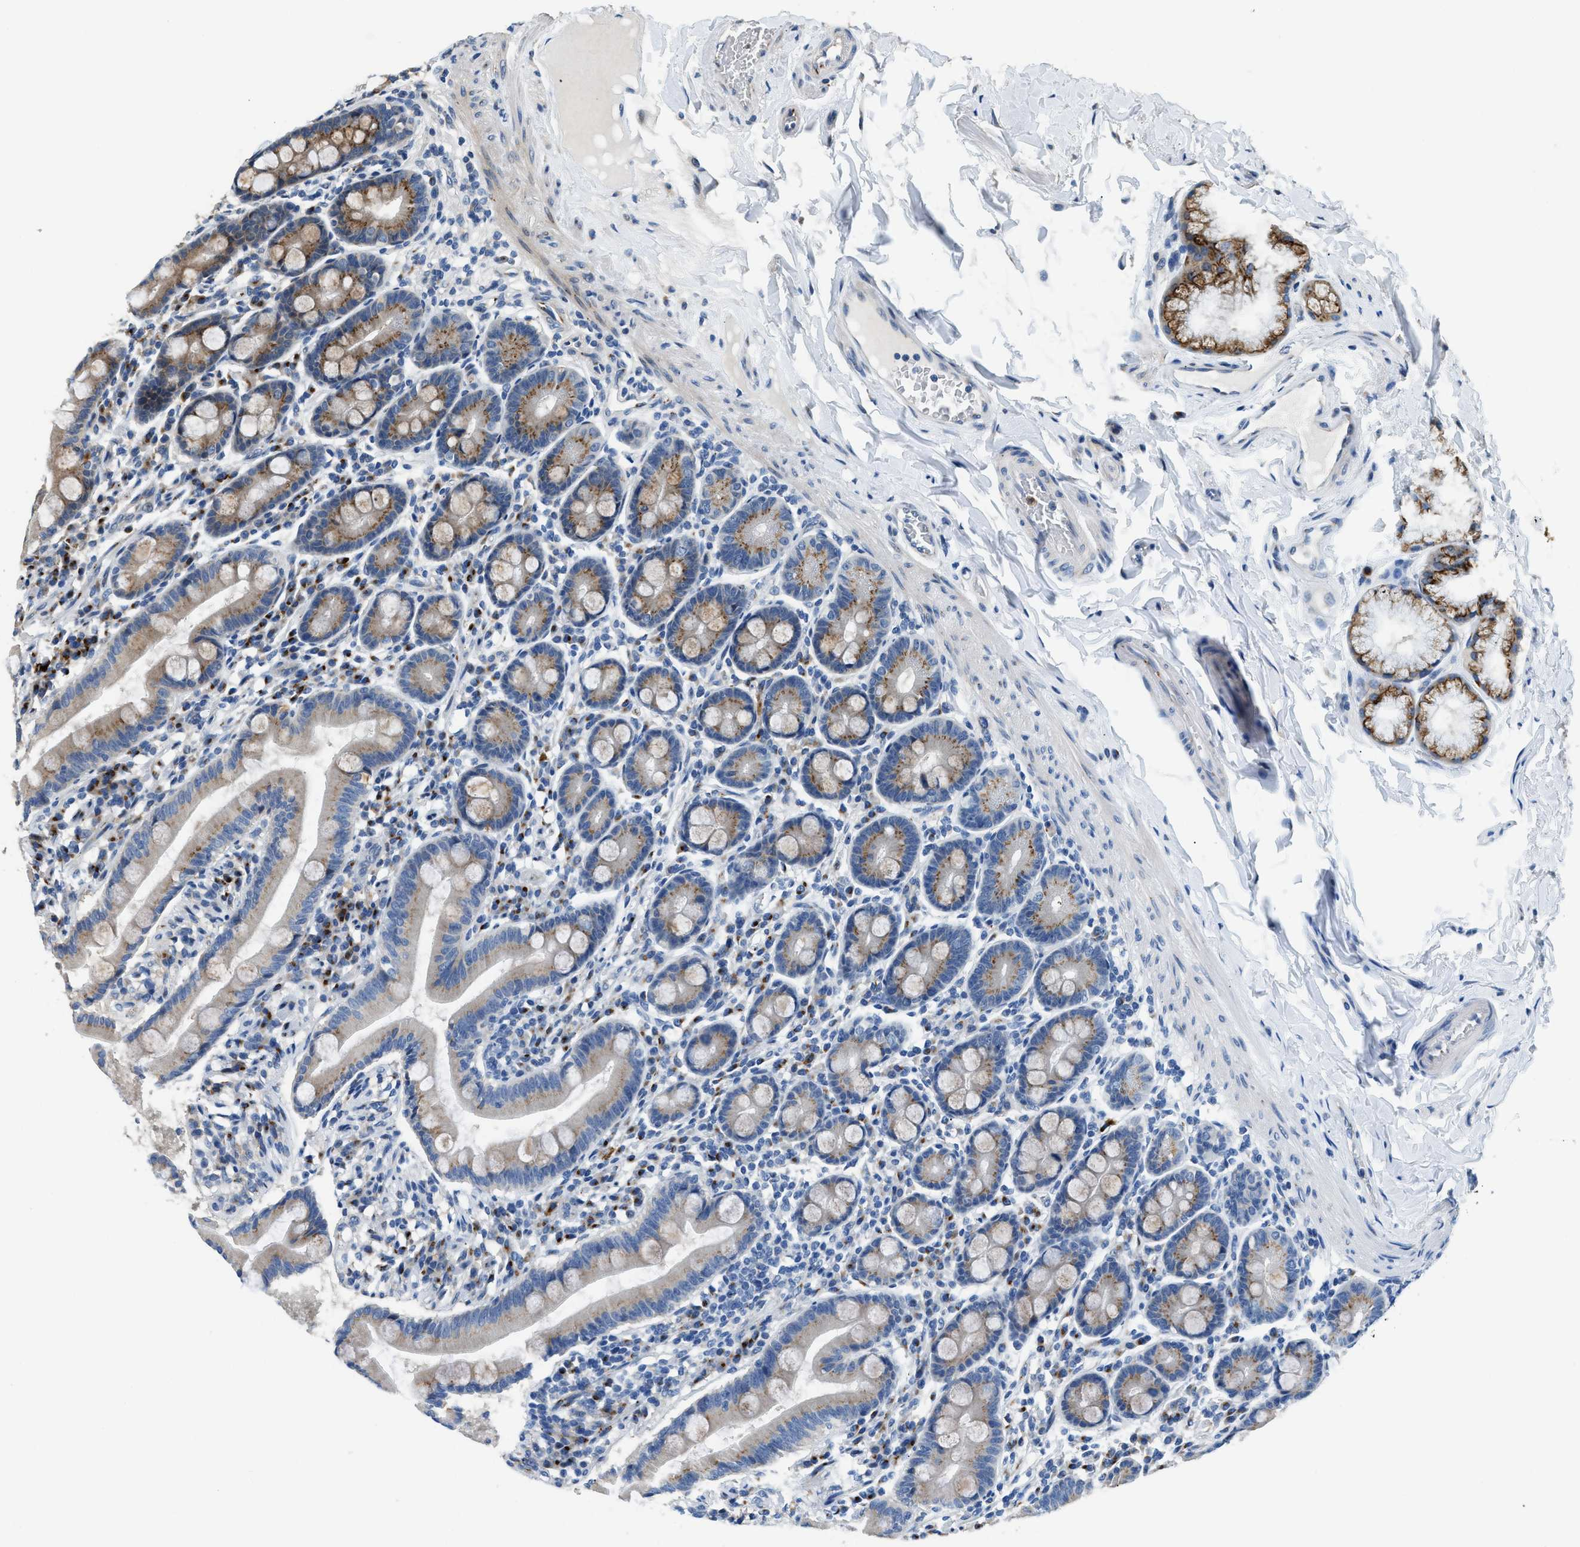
{"staining": {"intensity": "moderate", "quantity": "25%-75%", "location": "cytoplasmic/membranous"}, "tissue": "duodenum", "cell_type": "Glandular cells", "image_type": "normal", "snomed": [{"axis": "morphology", "description": "Normal tissue, NOS"}, {"axis": "topography", "description": "Duodenum"}], "caption": "Duodenum stained with DAB immunohistochemistry demonstrates medium levels of moderate cytoplasmic/membranous expression in about 25%-75% of glandular cells.", "gene": "FUT8", "patient": {"sex": "male", "age": 50}}